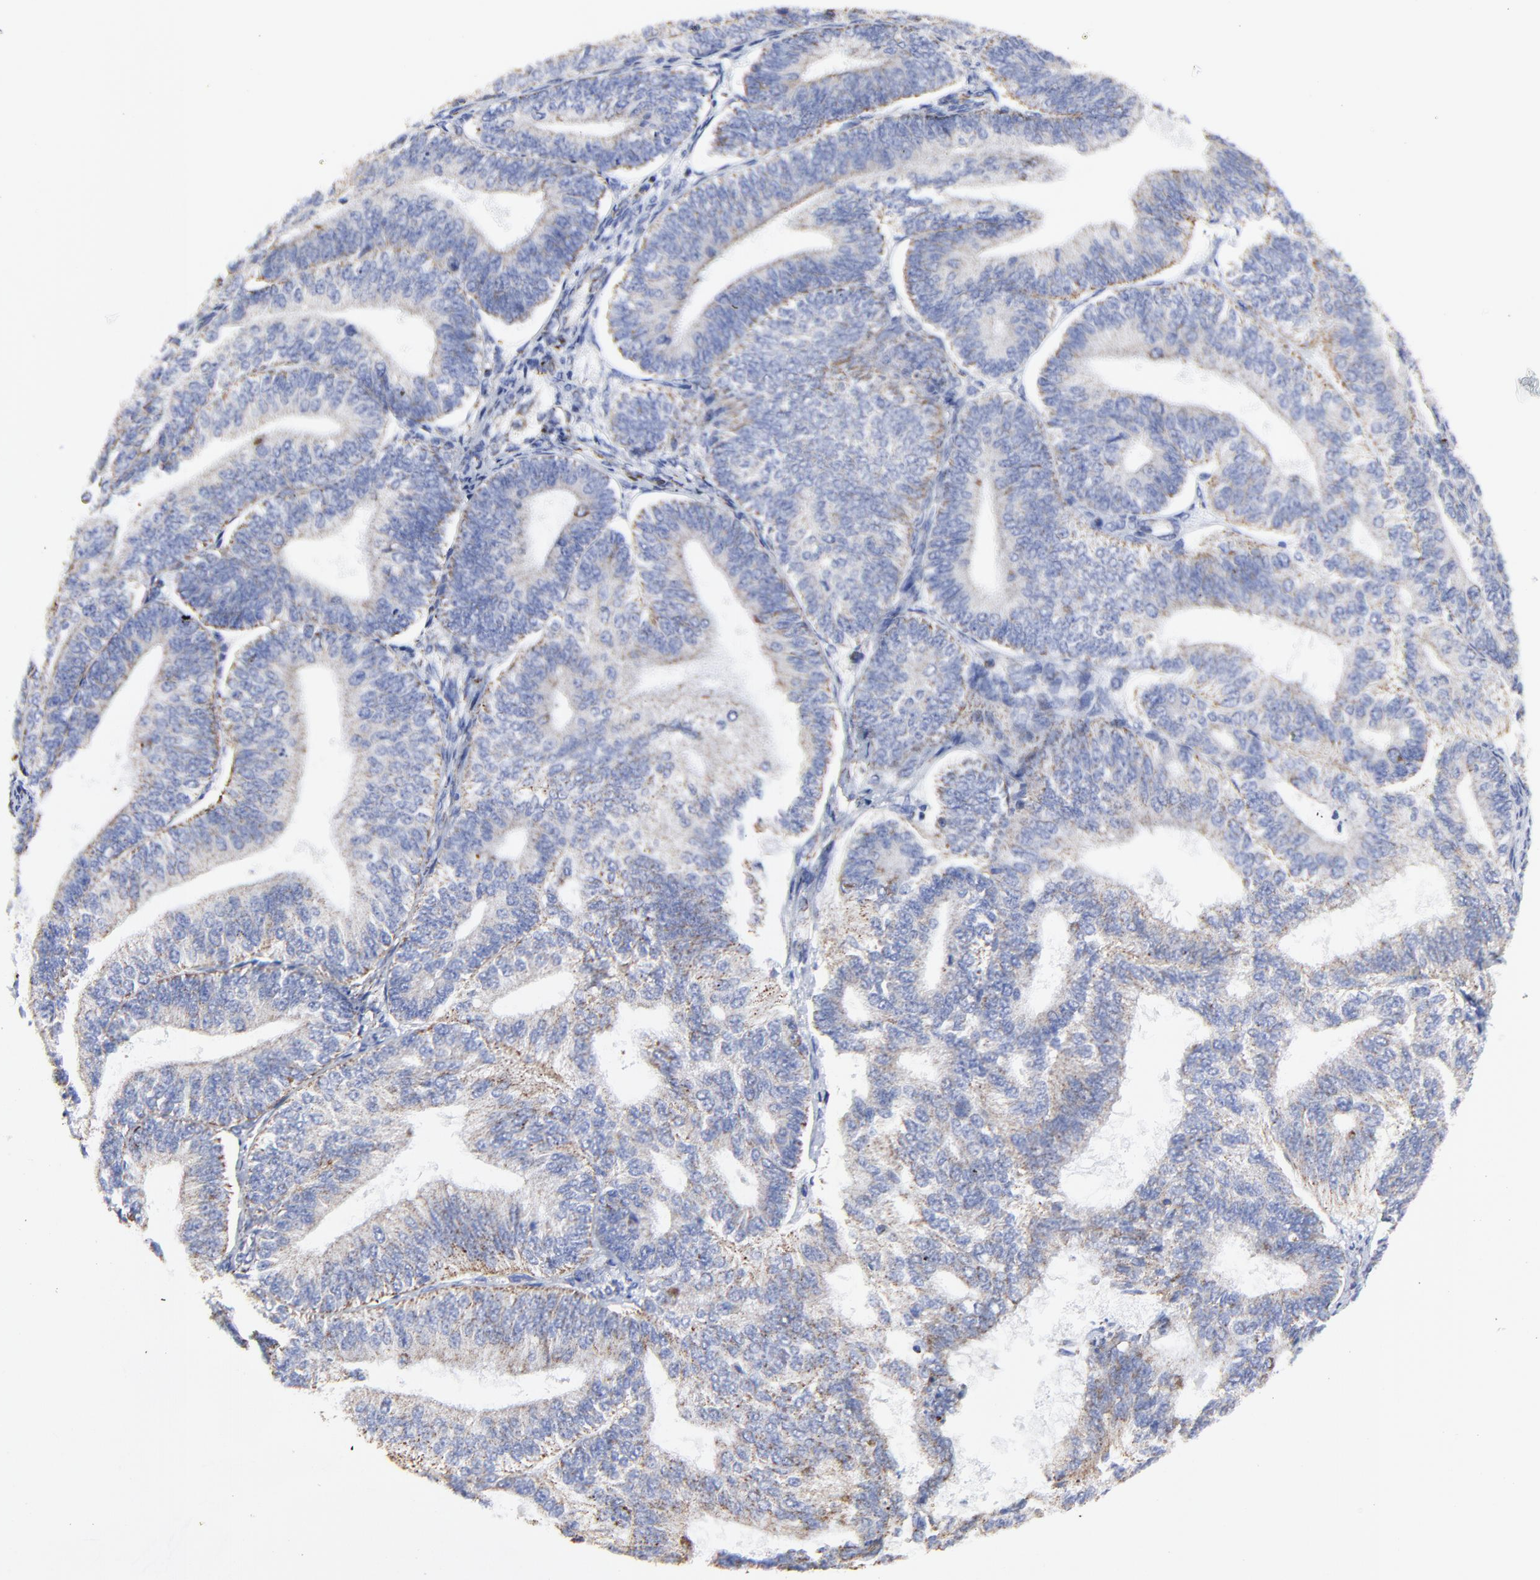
{"staining": {"intensity": "weak", "quantity": "25%-75%", "location": "cytoplasmic/membranous"}, "tissue": "endometrial cancer", "cell_type": "Tumor cells", "image_type": "cancer", "snomed": [{"axis": "morphology", "description": "Adenocarcinoma, NOS"}, {"axis": "topography", "description": "Endometrium"}], "caption": "IHC histopathology image of neoplastic tissue: adenocarcinoma (endometrial) stained using IHC shows low levels of weak protein expression localized specifically in the cytoplasmic/membranous of tumor cells, appearing as a cytoplasmic/membranous brown color.", "gene": "PINK1", "patient": {"sex": "female", "age": 55}}